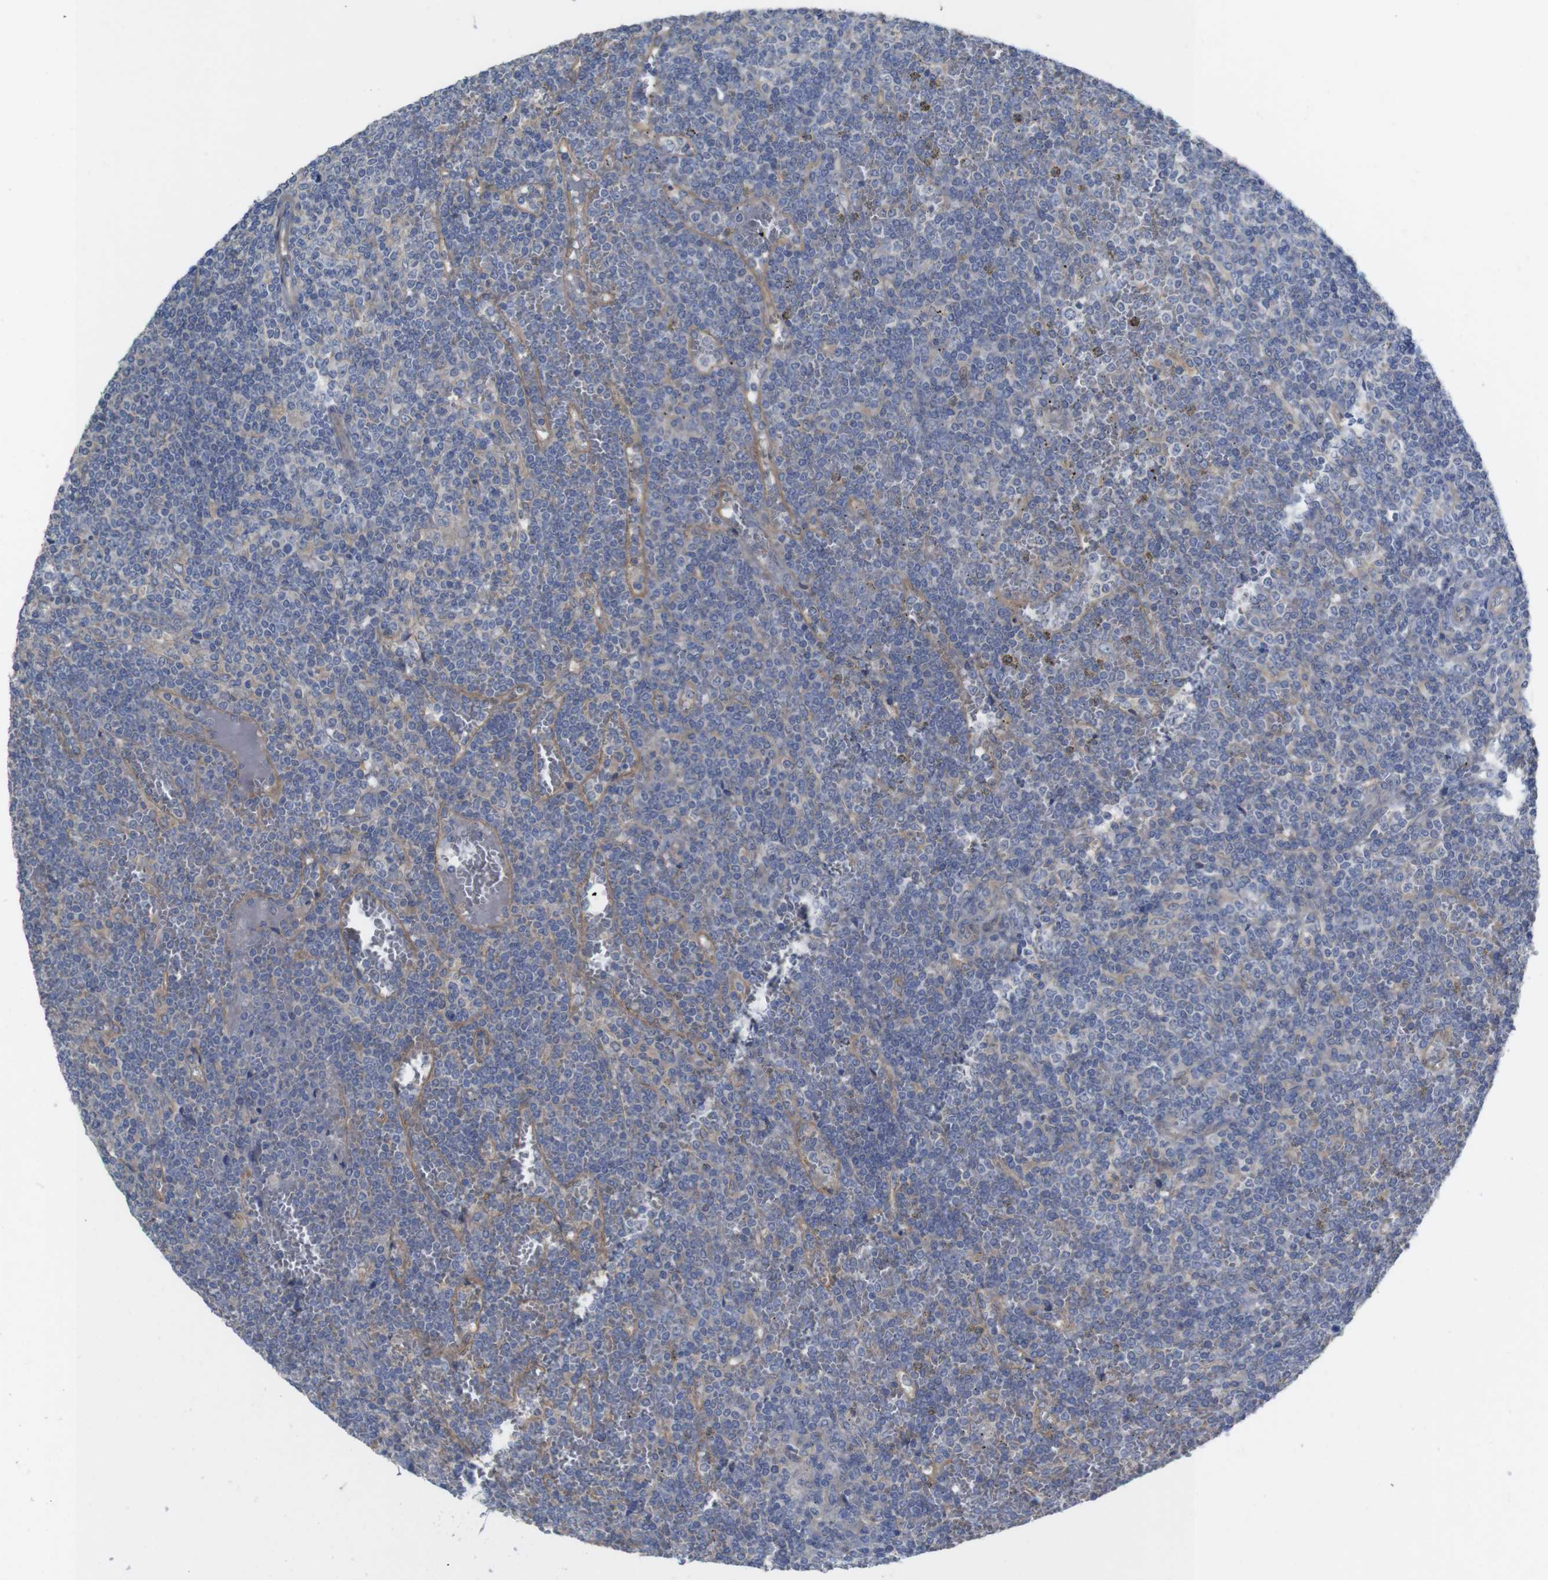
{"staining": {"intensity": "negative", "quantity": "none", "location": "none"}, "tissue": "lymphoma", "cell_type": "Tumor cells", "image_type": "cancer", "snomed": [{"axis": "morphology", "description": "Malignant lymphoma, non-Hodgkin's type, Low grade"}, {"axis": "topography", "description": "Spleen"}], "caption": "DAB immunohistochemical staining of low-grade malignant lymphoma, non-Hodgkin's type reveals no significant staining in tumor cells. (Immunohistochemistry (ihc), brightfield microscopy, high magnification).", "gene": "KIDINS220", "patient": {"sex": "female", "age": 19}}